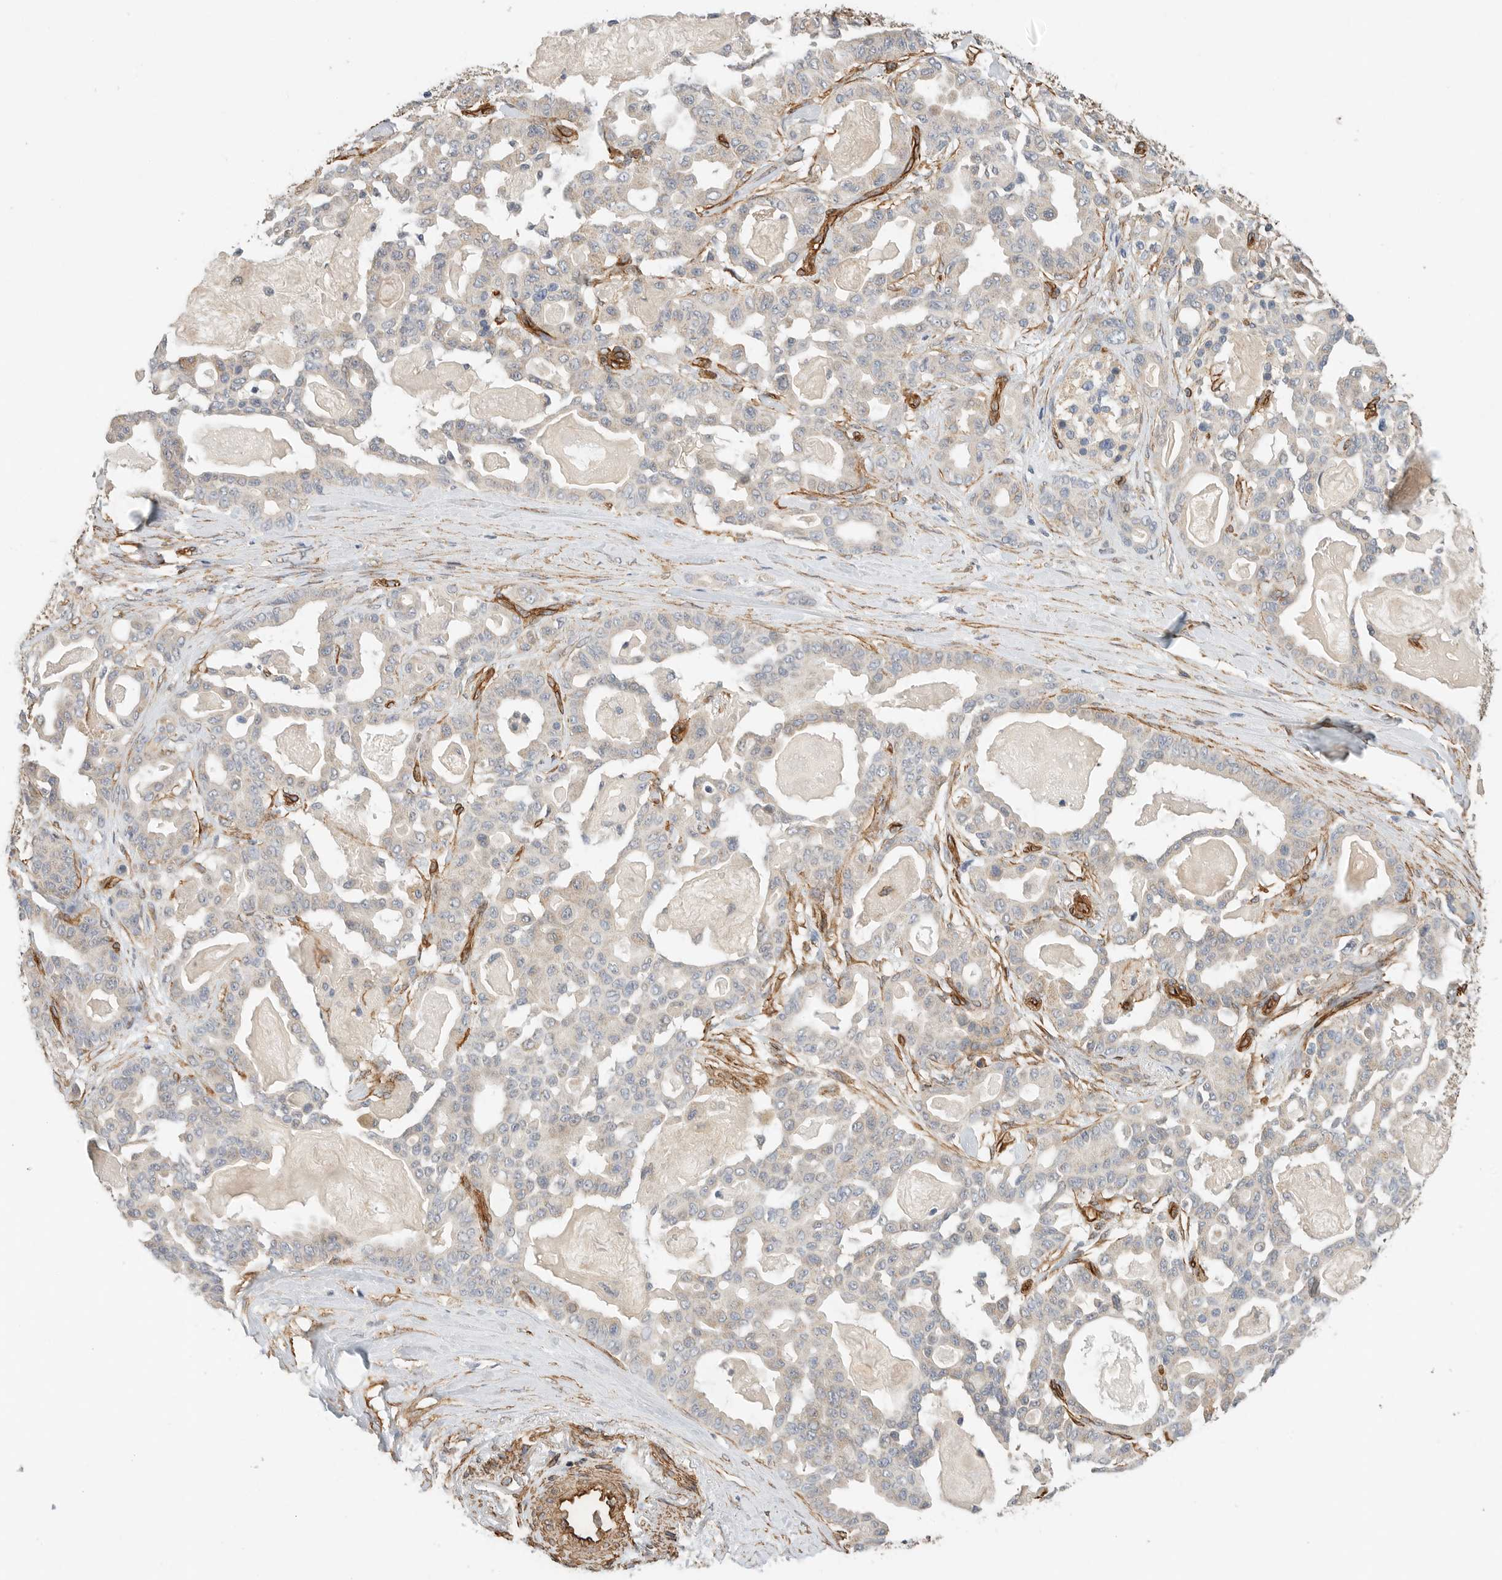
{"staining": {"intensity": "negative", "quantity": "none", "location": "none"}, "tissue": "pancreatic cancer", "cell_type": "Tumor cells", "image_type": "cancer", "snomed": [{"axis": "morphology", "description": "Adenocarcinoma, NOS"}, {"axis": "topography", "description": "Pancreas"}], "caption": "Human adenocarcinoma (pancreatic) stained for a protein using IHC displays no positivity in tumor cells.", "gene": "JMJD4", "patient": {"sex": "male", "age": 63}}